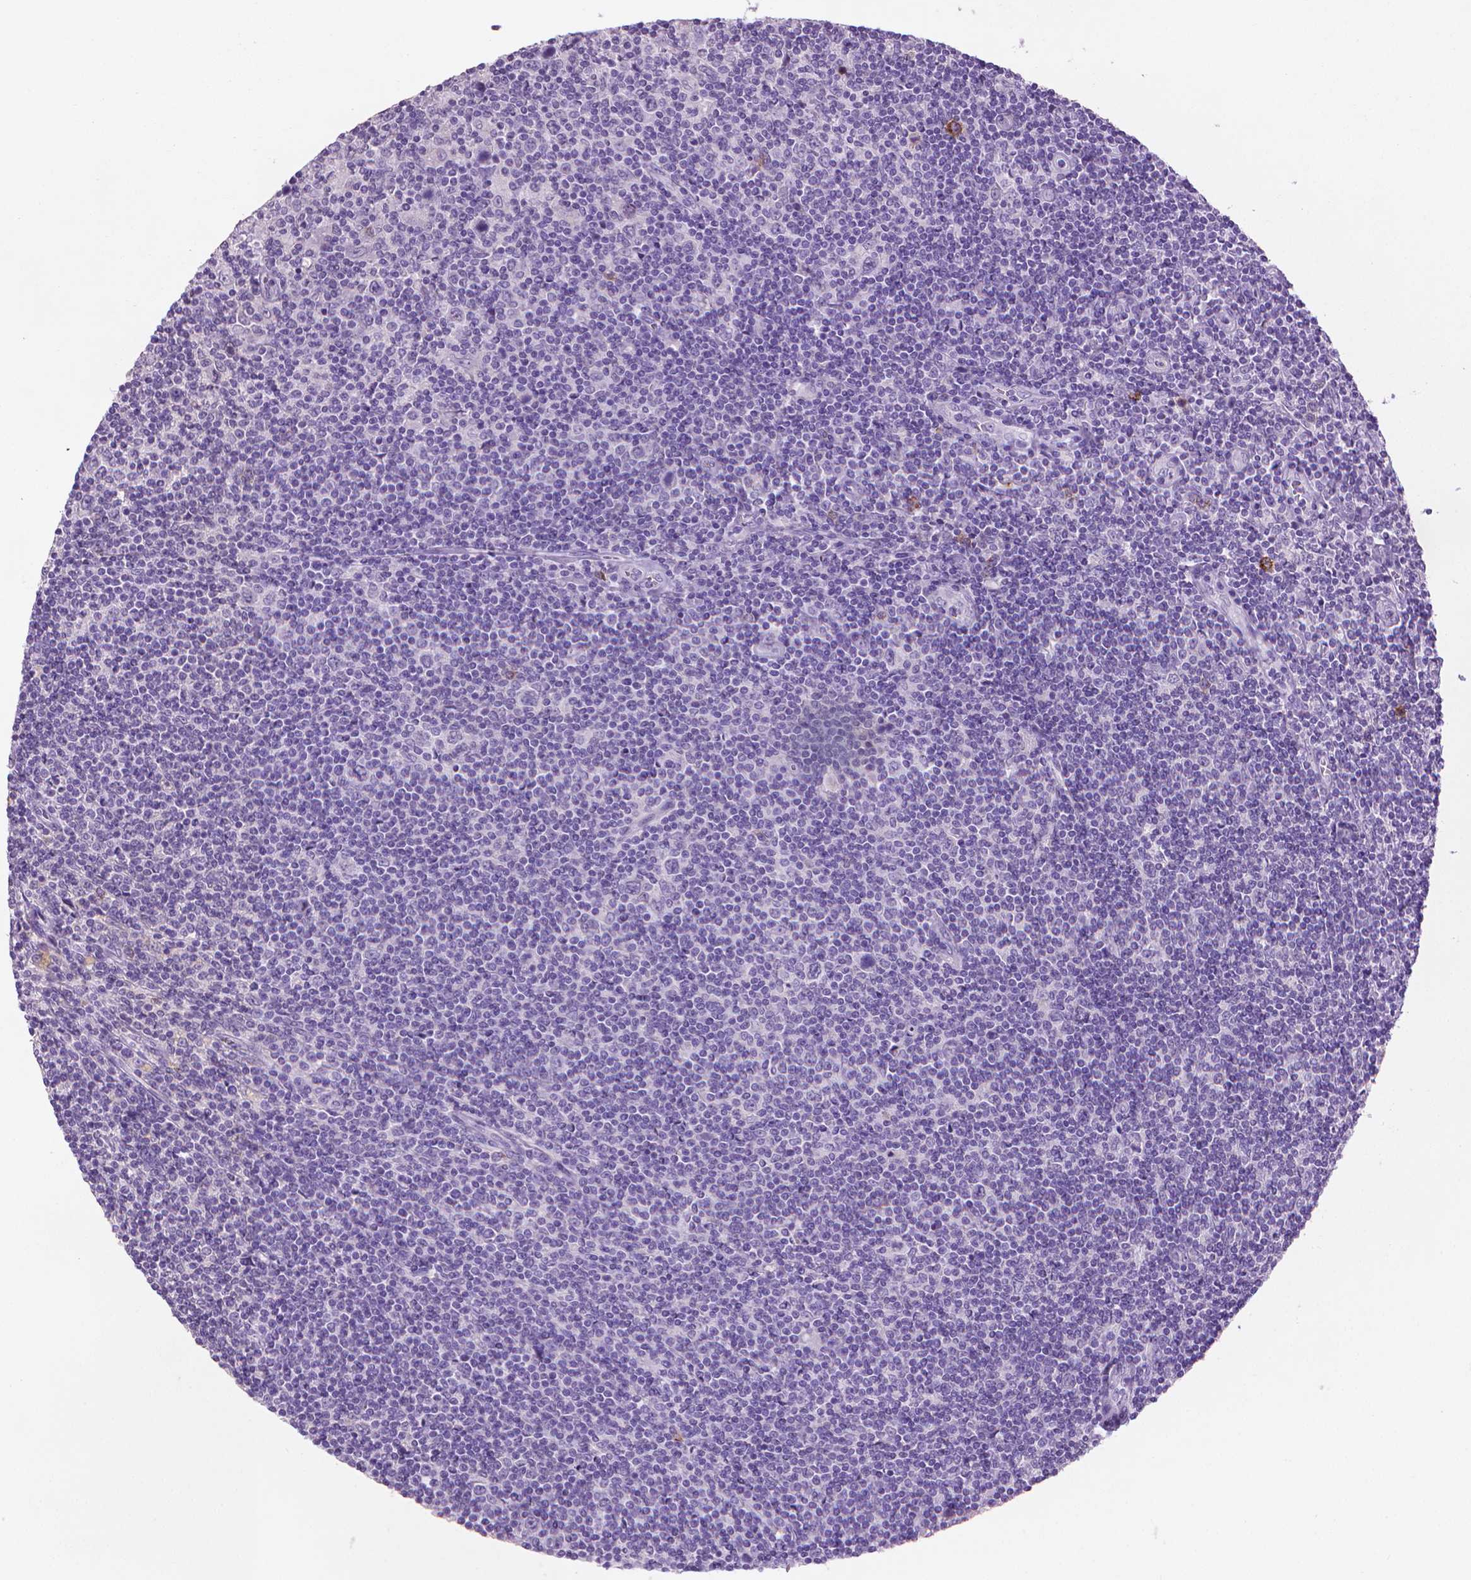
{"staining": {"intensity": "negative", "quantity": "none", "location": "none"}, "tissue": "lymphoma", "cell_type": "Tumor cells", "image_type": "cancer", "snomed": [{"axis": "morphology", "description": "Hodgkin's disease, NOS"}, {"axis": "topography", "description": "Lymph node"}], "caption": "An image of lymphoma stained for a protein exhibits no brown staining in tumor cells.", "gene": "MUC1", "patient": {"sex": "male", "age": 40}}